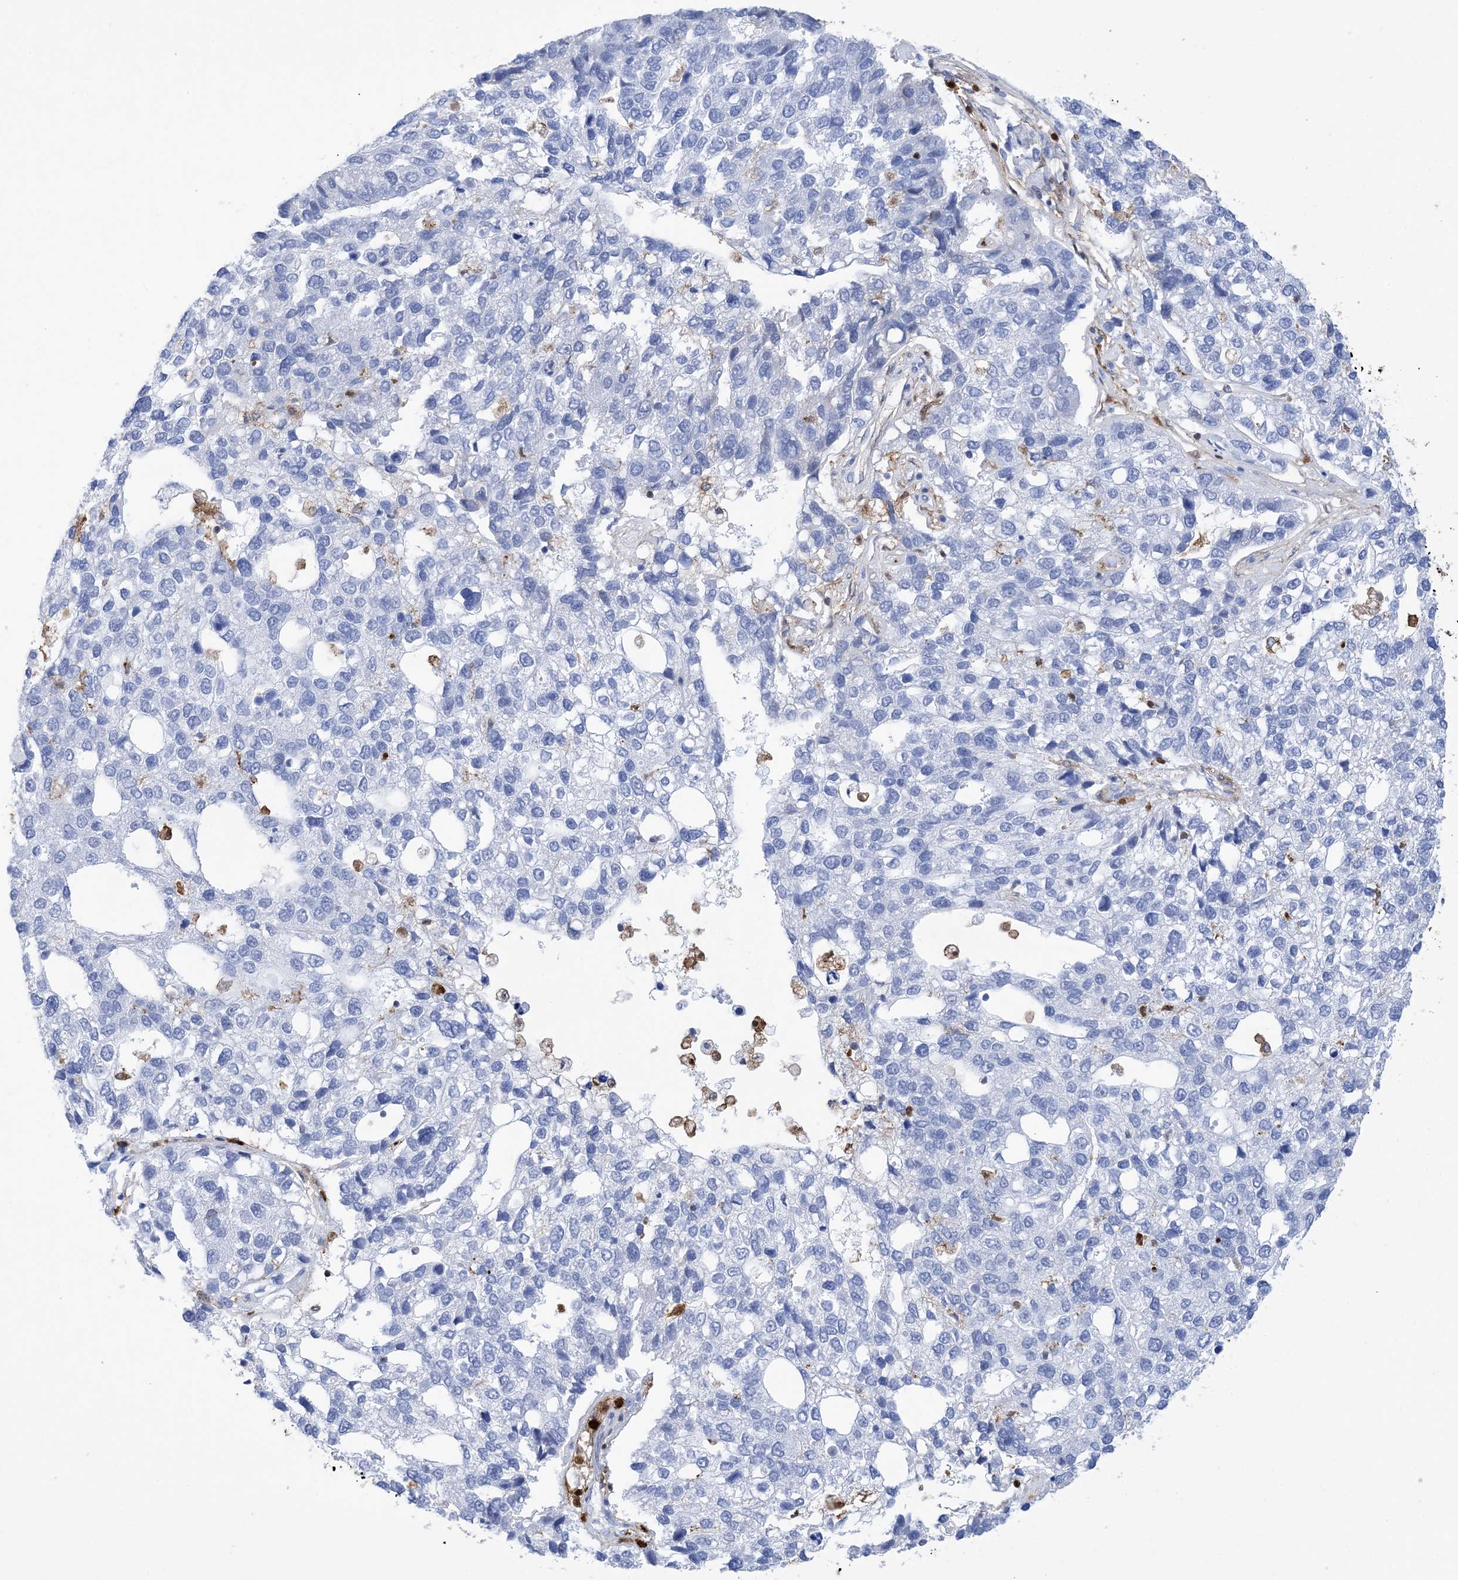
{"staining": {"intensity": "negative", "quantity": "none", "location": "none"}, "tissue": "pancreatic cancer", "cell_type": "Tumor cells", "image_type": "cancer", "snomed": [{"axis": "morphology", "description": "Adenocarcinoma, NOS"}, {"axis": "topography", "description": "Pancreas"}], "caption": "A micrograph of pancreatic cancer stained for a protein shows no brown staining in tumor cells.", "gene": "ANXA1", "patient": {"sex": "female", "age": 61}}